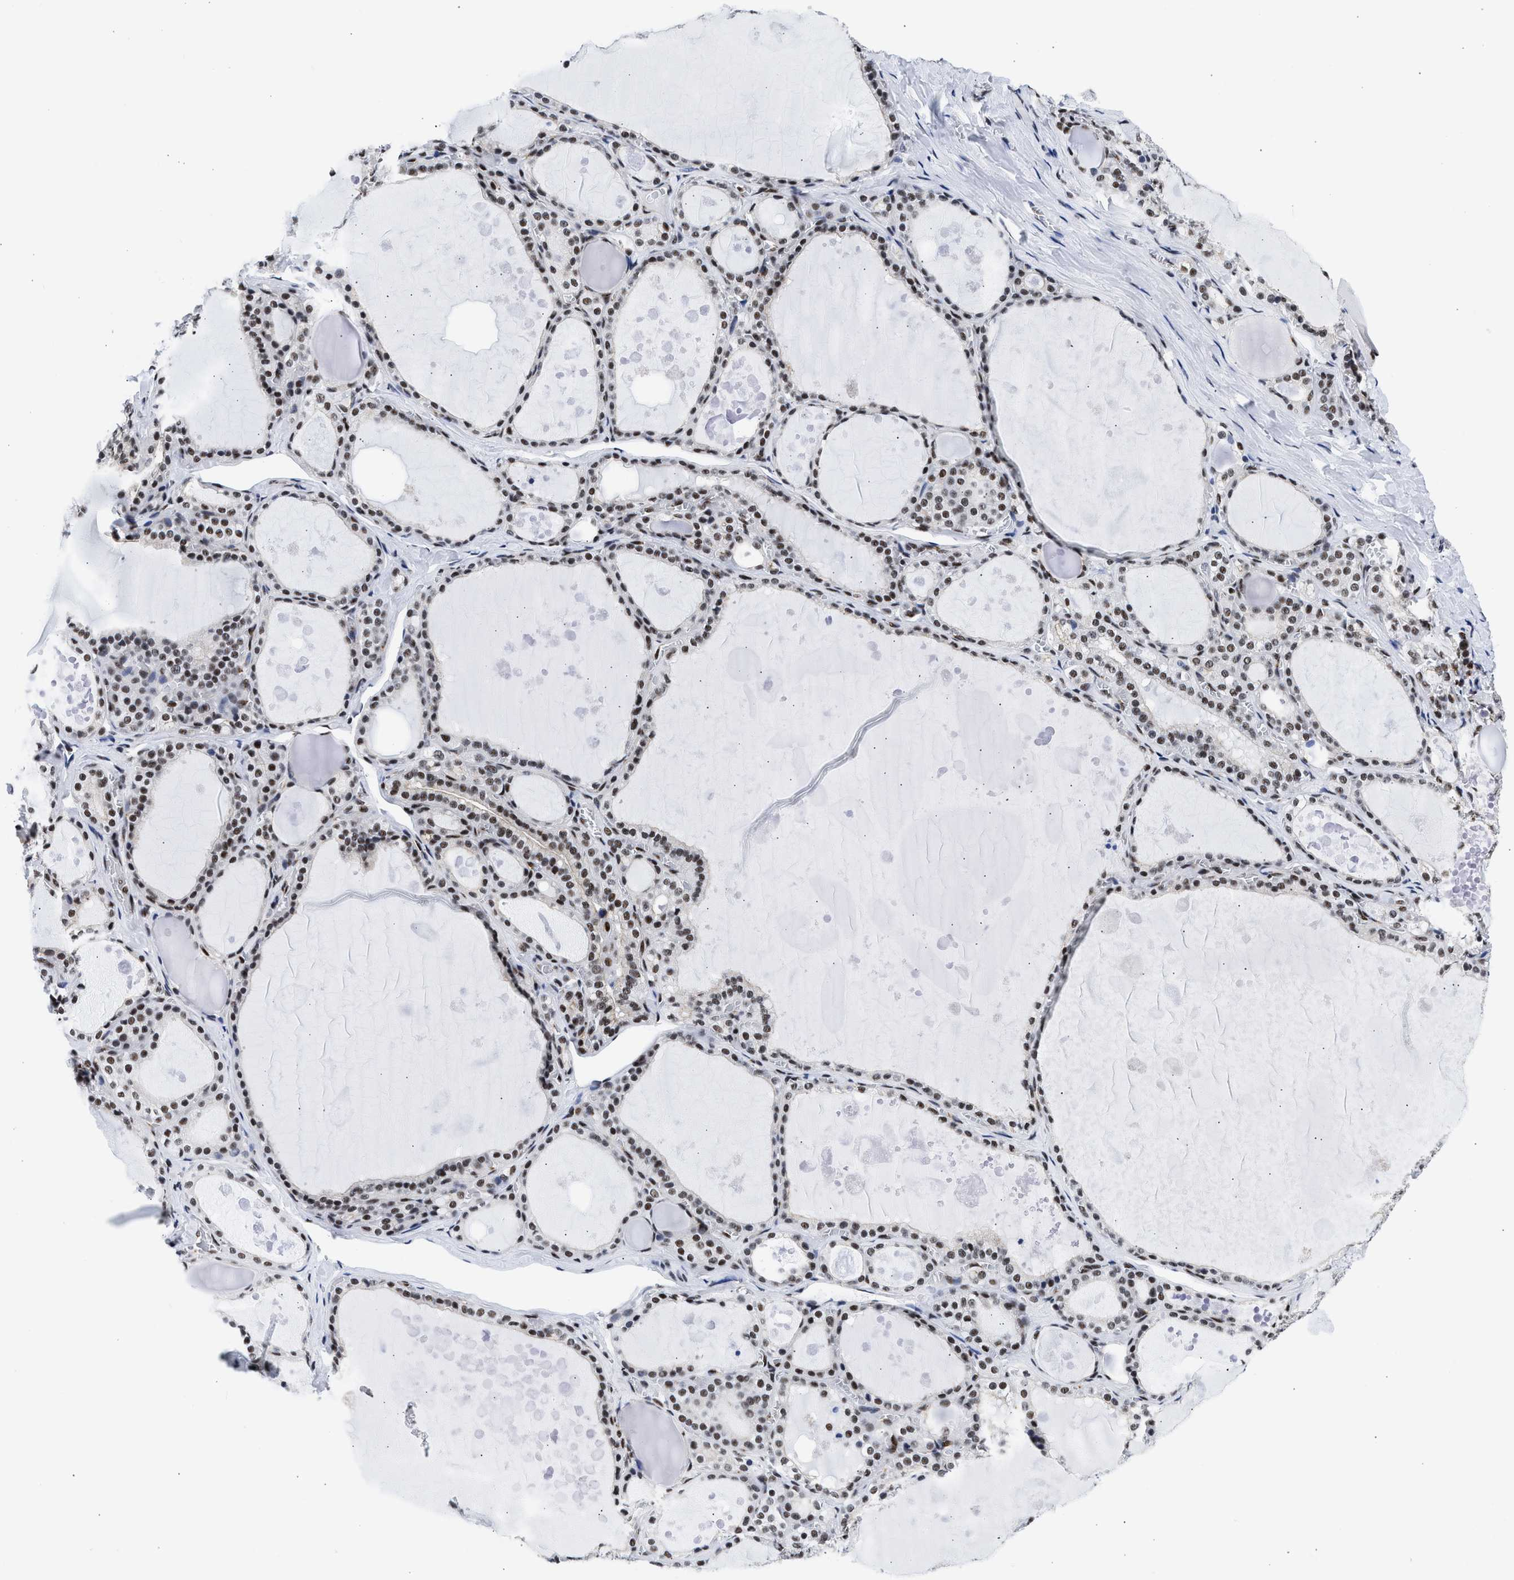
{"staining": {"intensity": "moderate", "quantity": ">75%", "location": "nuclear"}, "tissue": "thyroid gland", "cell_type": "Glandular cells", "image_type": "normal", "snomed": [{"axis": "morphology", "description": "Normal tissue, NOS"}, {"axis": "topography", "description": "Thyroid gland"}], "caption": "A medium amount of moderate nuclear positivity is seen in approximately >75% of glandular cells in normal thyroid gland.", "gene": "RBM8A", "patient": {"sex": "male", "age": 56}}